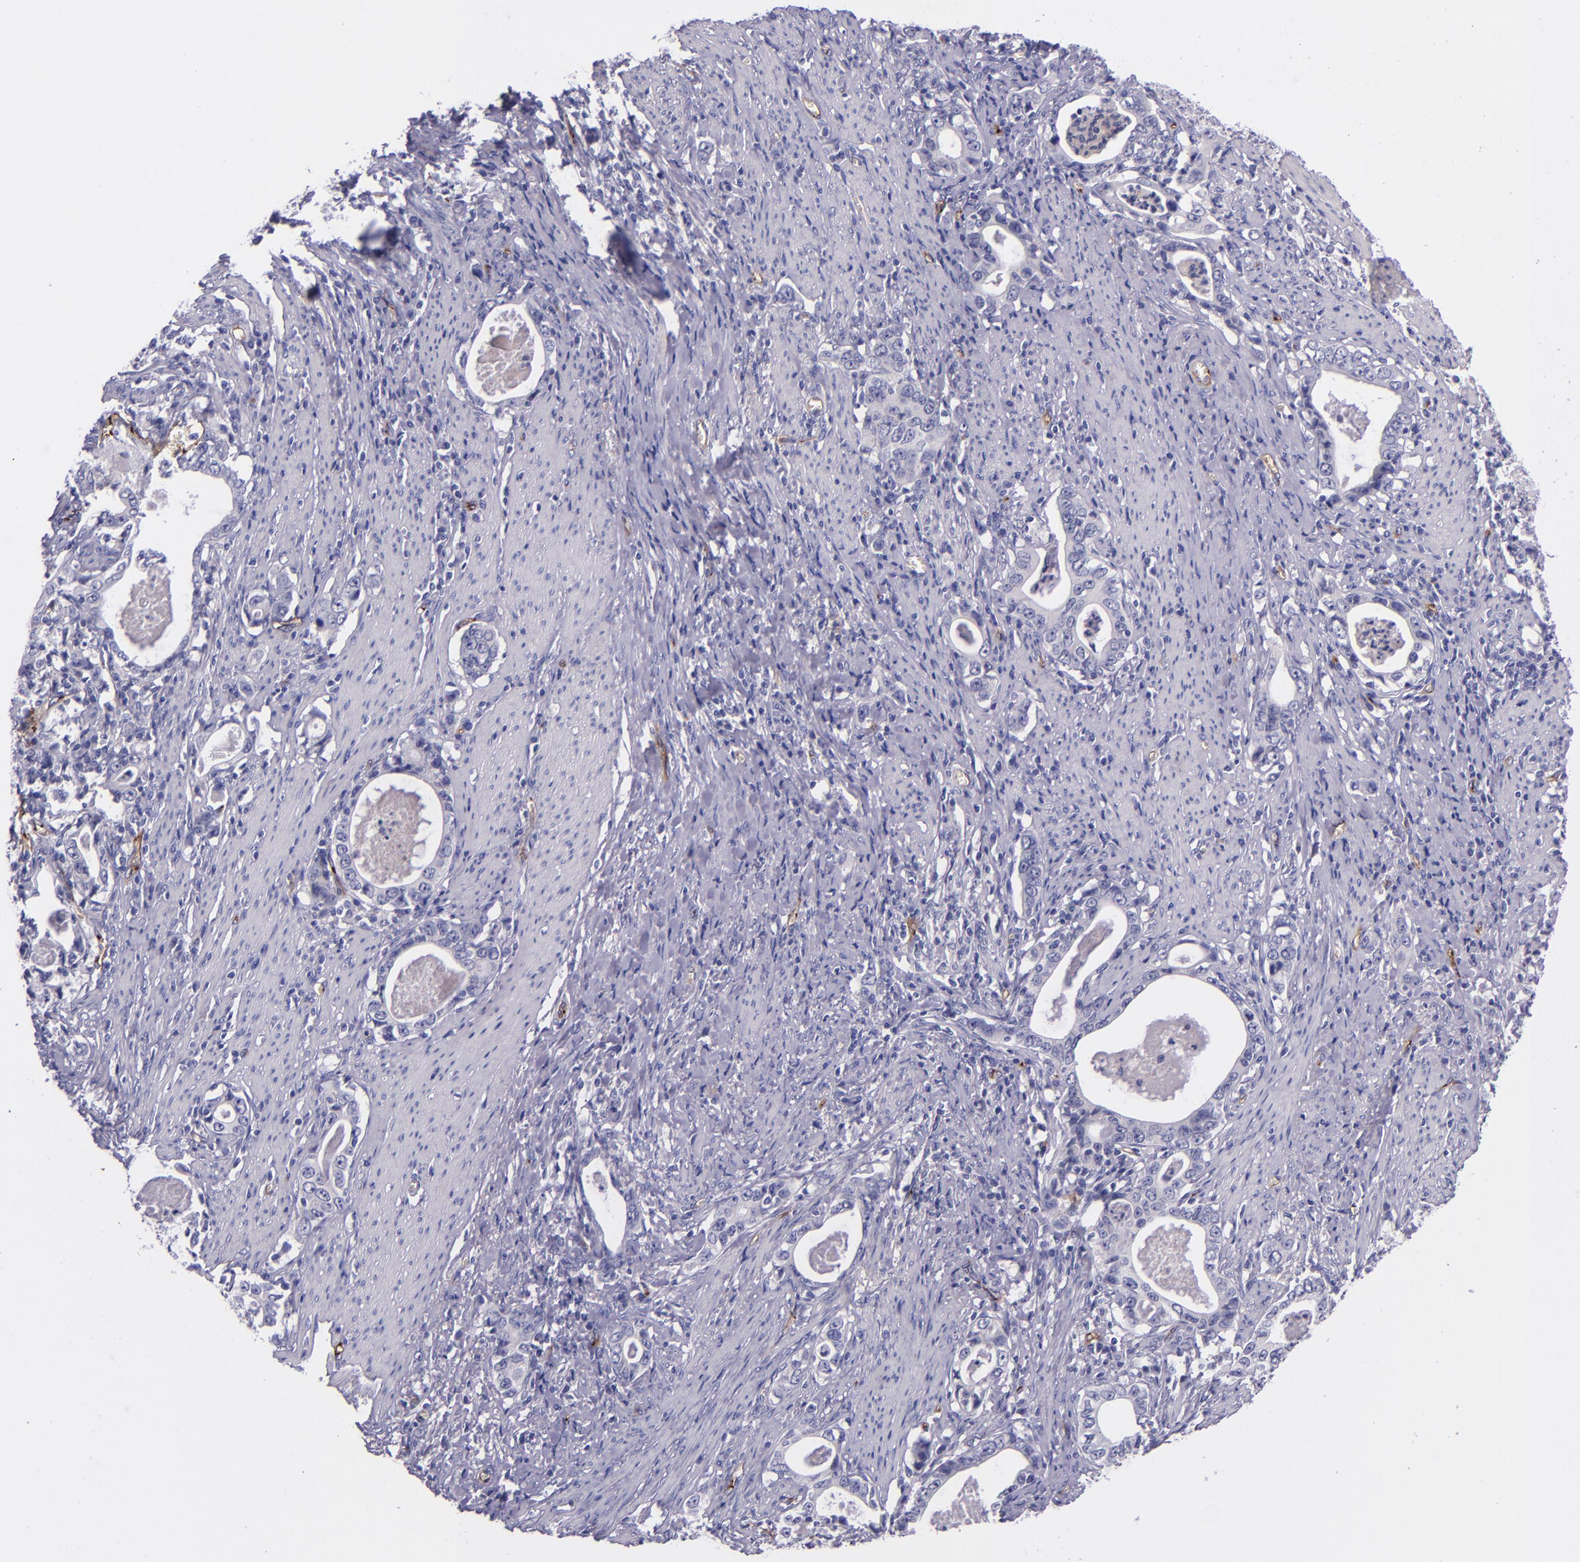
{"staining": {"intensity": "negative", "quantity": "none", "location": "none"}, "tissue": "stomach cancer", "cell_type": "Tumor cells", "image_type": "cancer", "snomed": [{"axis": "morphology", "description": "Adenocarcinoma, NOS"}, {"axis": "topography", "description": "Stomach, lower"}], "caption": "Stomach cancer (adenocarcinoma) stained for a protein using IHC exhibits no expression tumor cells.", "gene": "NOS3", "patient": {"sex": "female", "age": 72}}